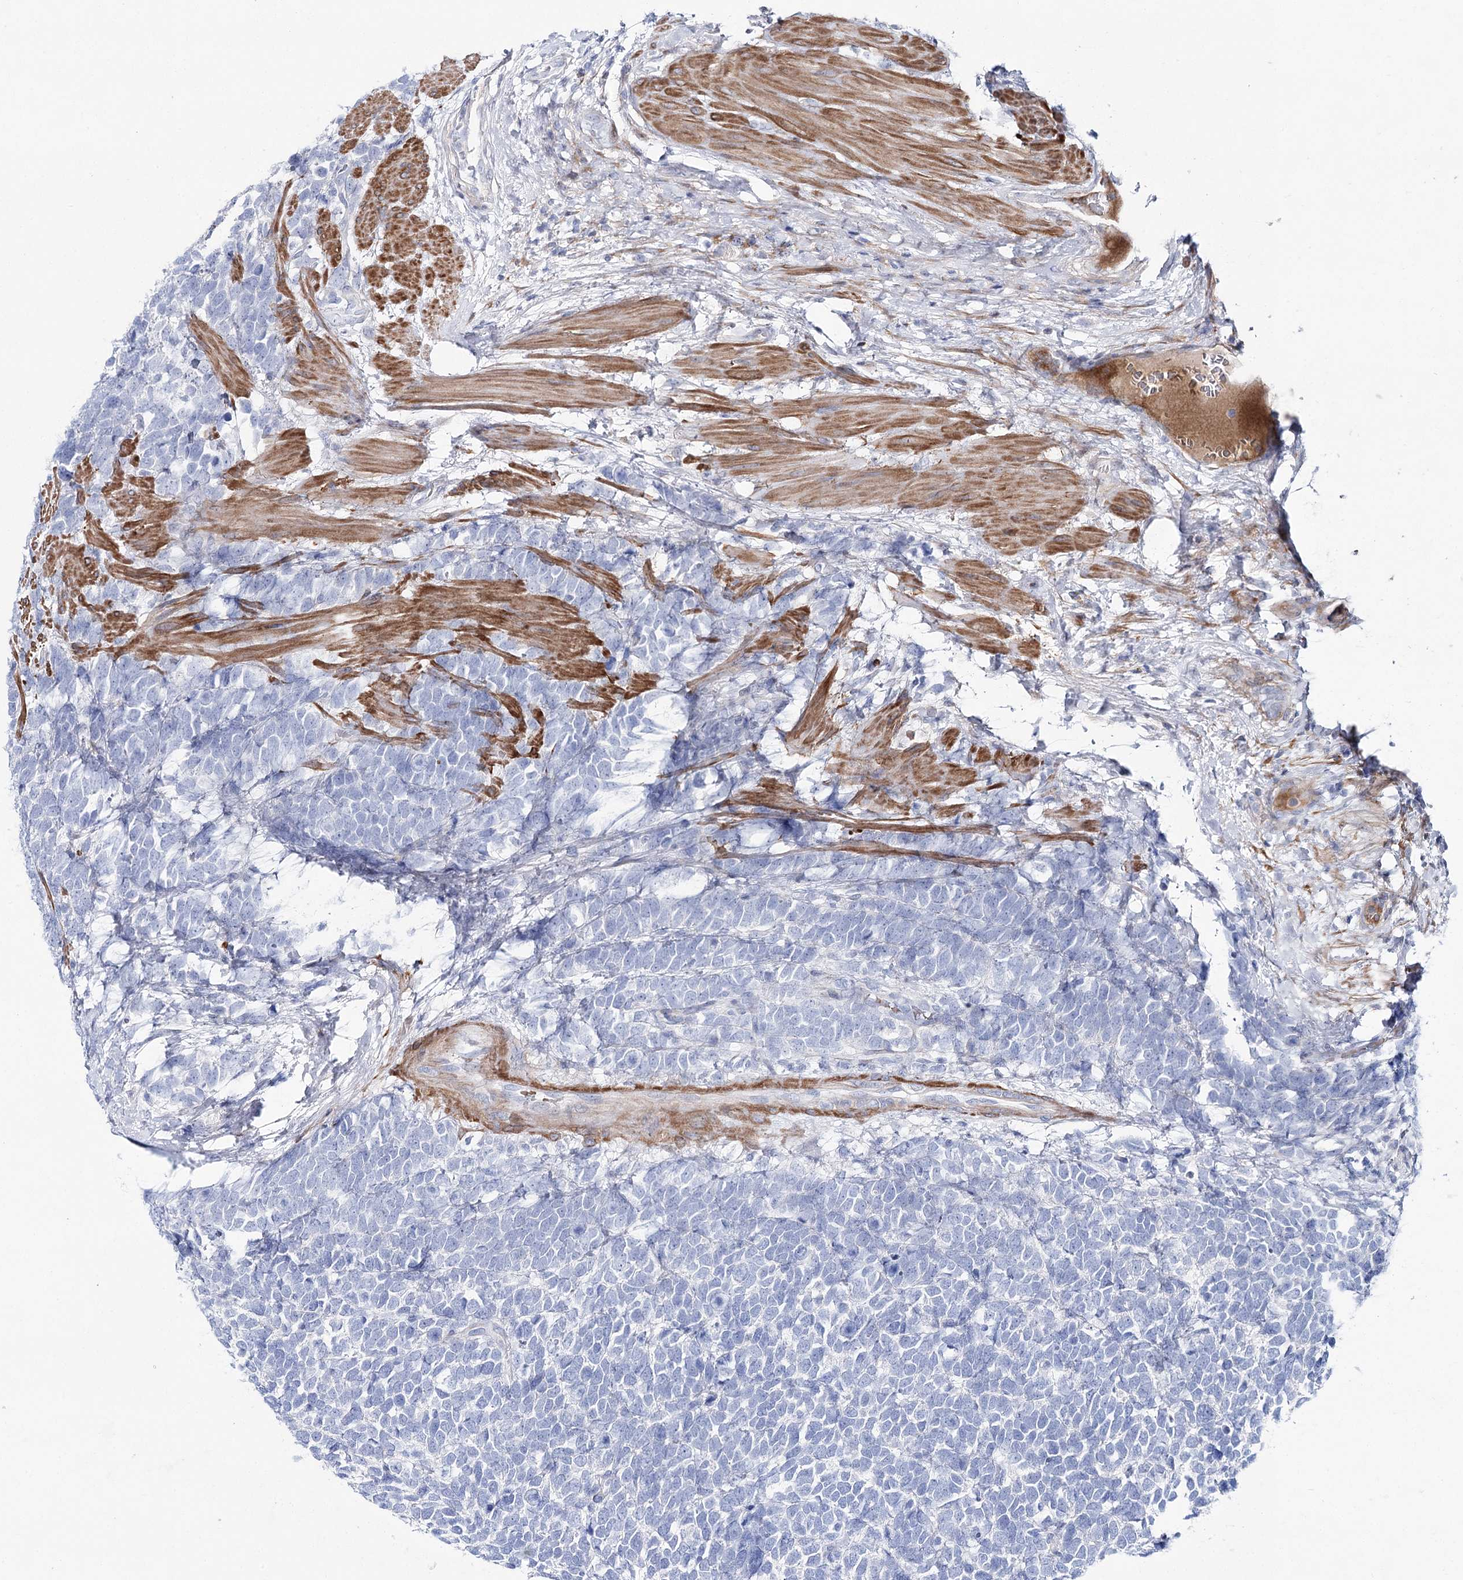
{"staining": {"intensity": "negative", "quantity": "none", "location": "none"}, "tissue": "urothelial cancer", "cell_type": "Tumor cells", "image_type": "cancer", "snomed": [{"axis": "morphology", "description": "Urothelial carcinoma, High grade"}, {"axis": "topography", "description": "Urinary bladder"}], "caption": "A high-resolution micrograph shows IHC staining of urothelial carcinoma (high-grade), which displays no significant expression in tumor cells. Brightfield microscopy of IHC stained with DAB (3,3'-diaminobenzidine) (brown) and hematoxylin (blue), captured at high magnification.", "gene": "ANKRD23", "patient": {"sex": "female", "age": 82}}